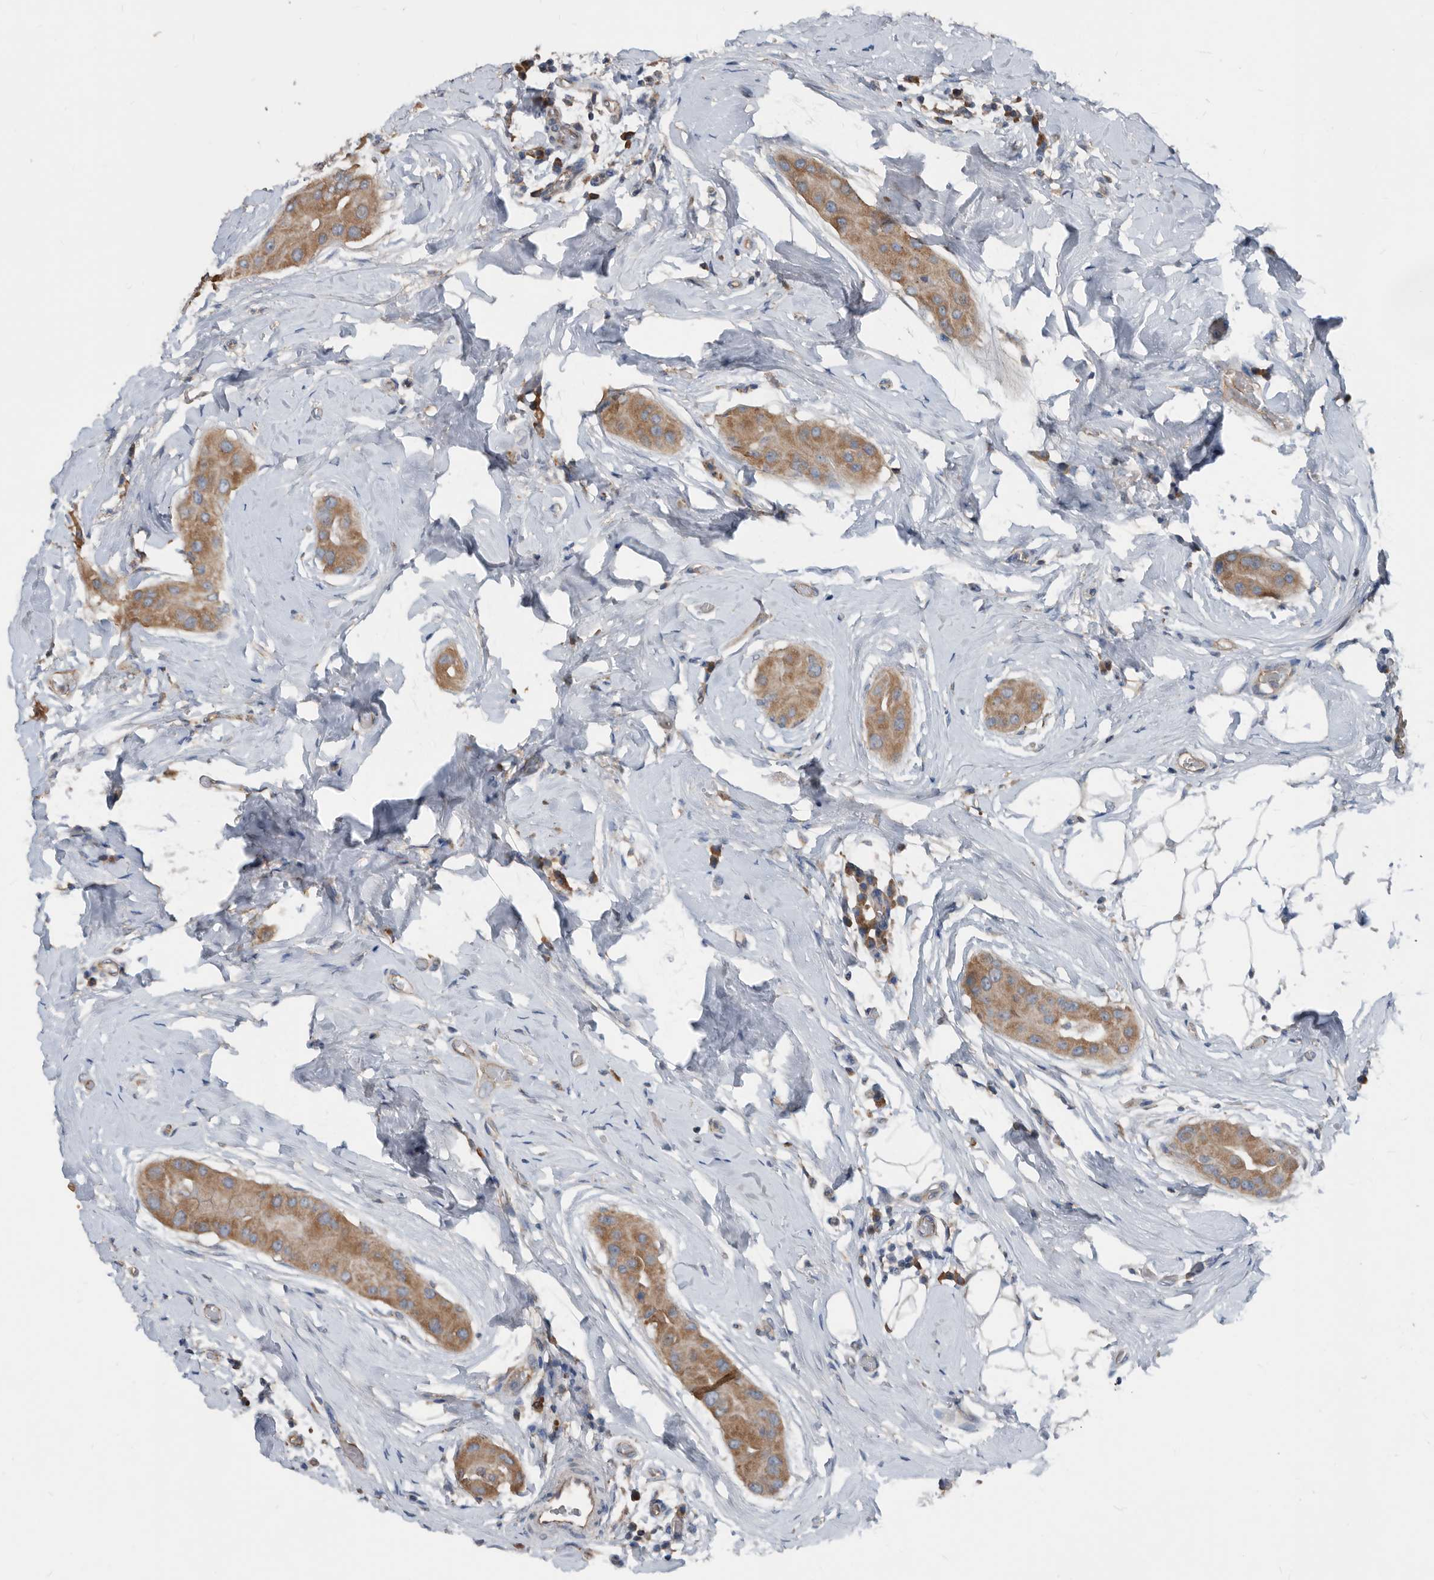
{"staining": {"intensity": "moderate", "quantity": ">75%", "location": "cytoplasmic/membranous"}, "tissue": "thyroid cancer", "cell_type": "Tumor cells", "image_type": "cancer", "snomed": [{"axis": "morphology", "description": "Papillary adenocarcinoma, NOS"}, {"axis": "topography", "description": "Thyroid gland"}], "caption": "The image demonstrates staining of thyroid papillary adenocarcinoma, revealing moderate cytoplasmic/membranous protein expression (brown color) within tumor cells.", "gene": "AFAP1", "patient": {"sex": "male", "age": 33}}